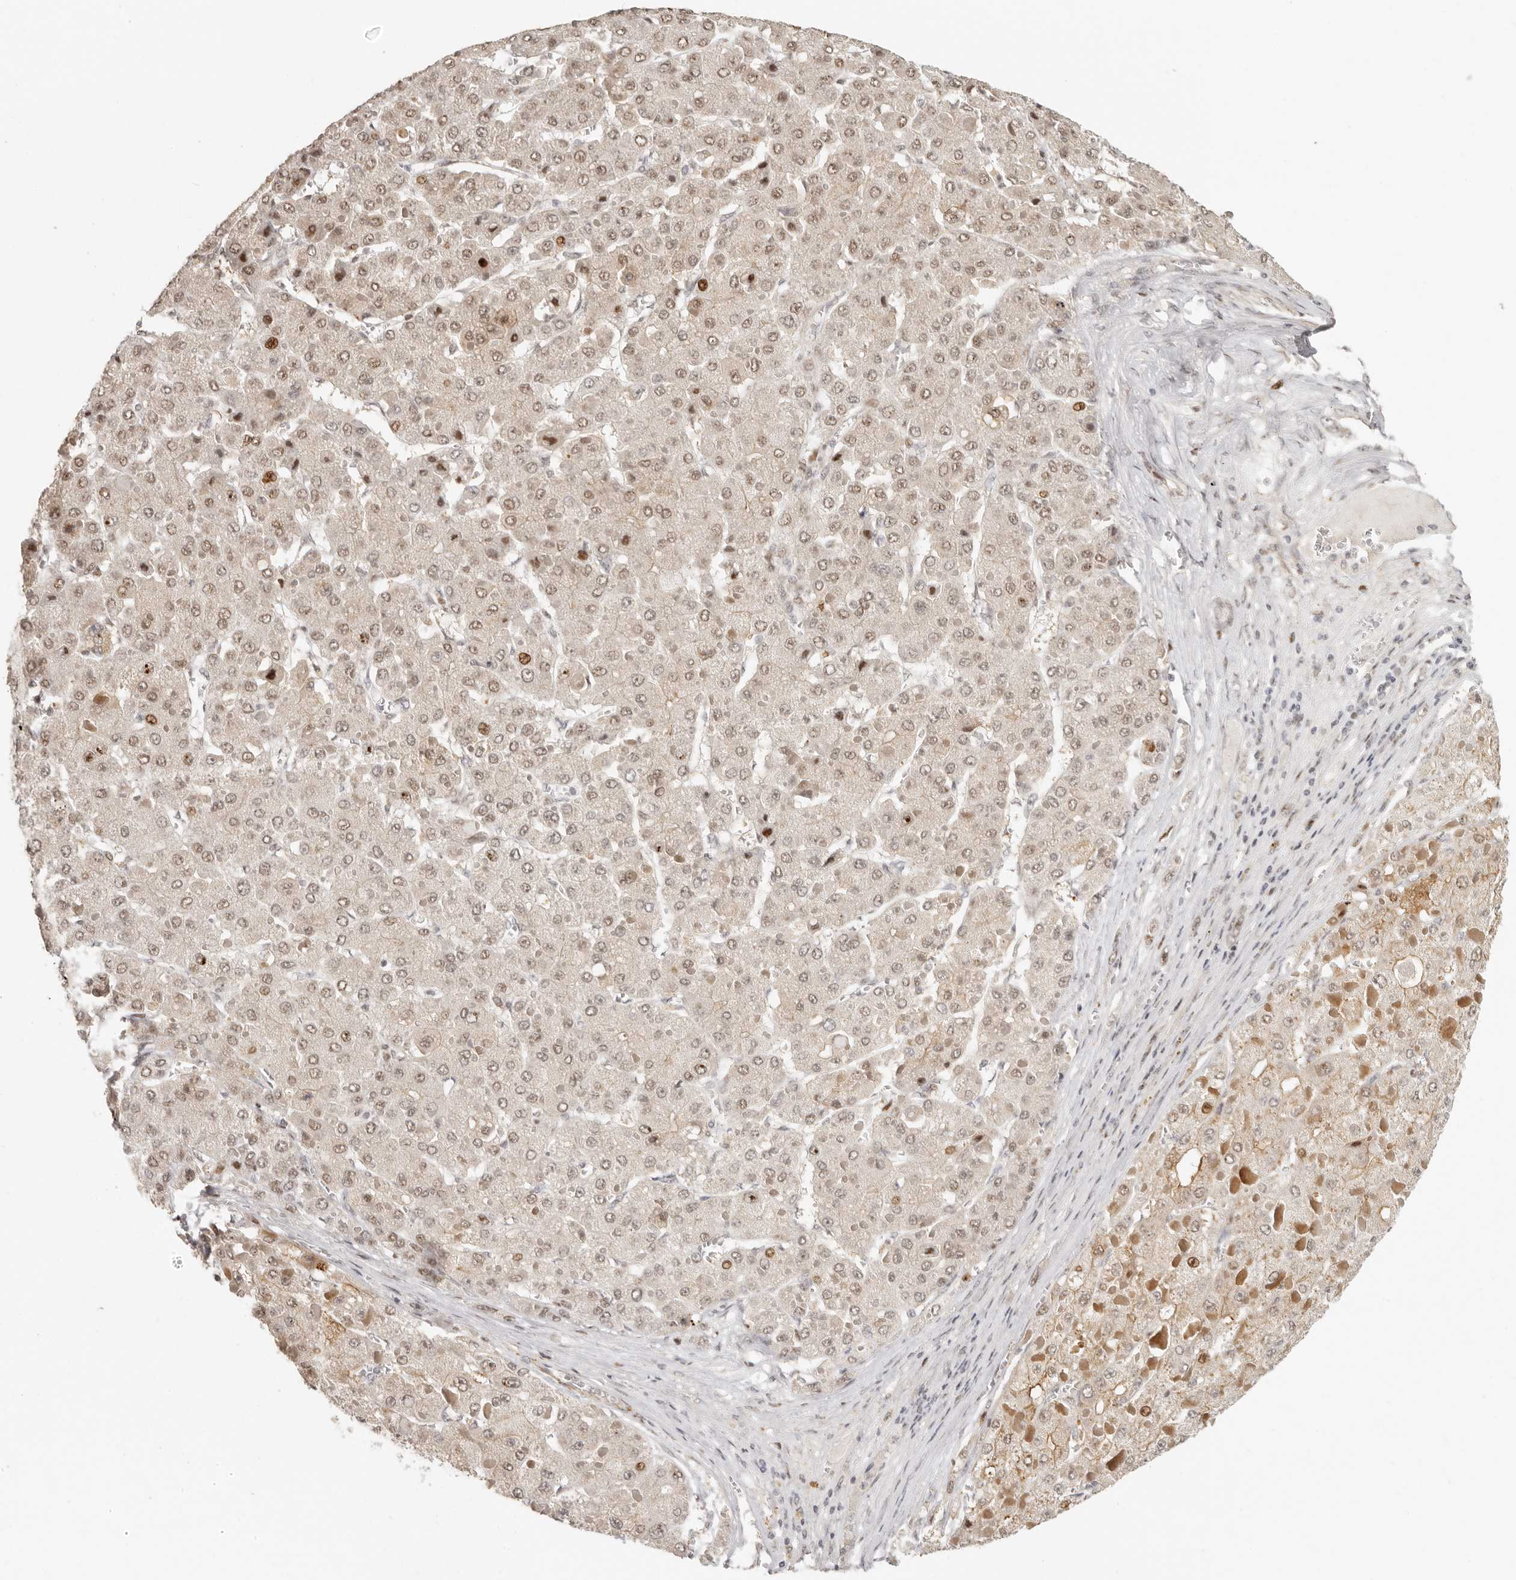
{"staining": {"intensity": "weak", "quantity": ">75%", "location": "nuclear"}, "tissue": "liver cancer", "cell_type": "Tumor cells", "image_type": "cancer", "snomed": [{"axis": "morphology", "description": "Carcinoma, Hepatocellular, NOS"}, {"axis": "topography", "description": "Liver"}], "caption": "Immunohistochemical staining of human liver hepatocellular carcinoma shows weak nuclear protein expression in approximately >75% of tumor cells.", "gene": "GPBP1L1", "patient": {"sex": "female", "age": 73}}